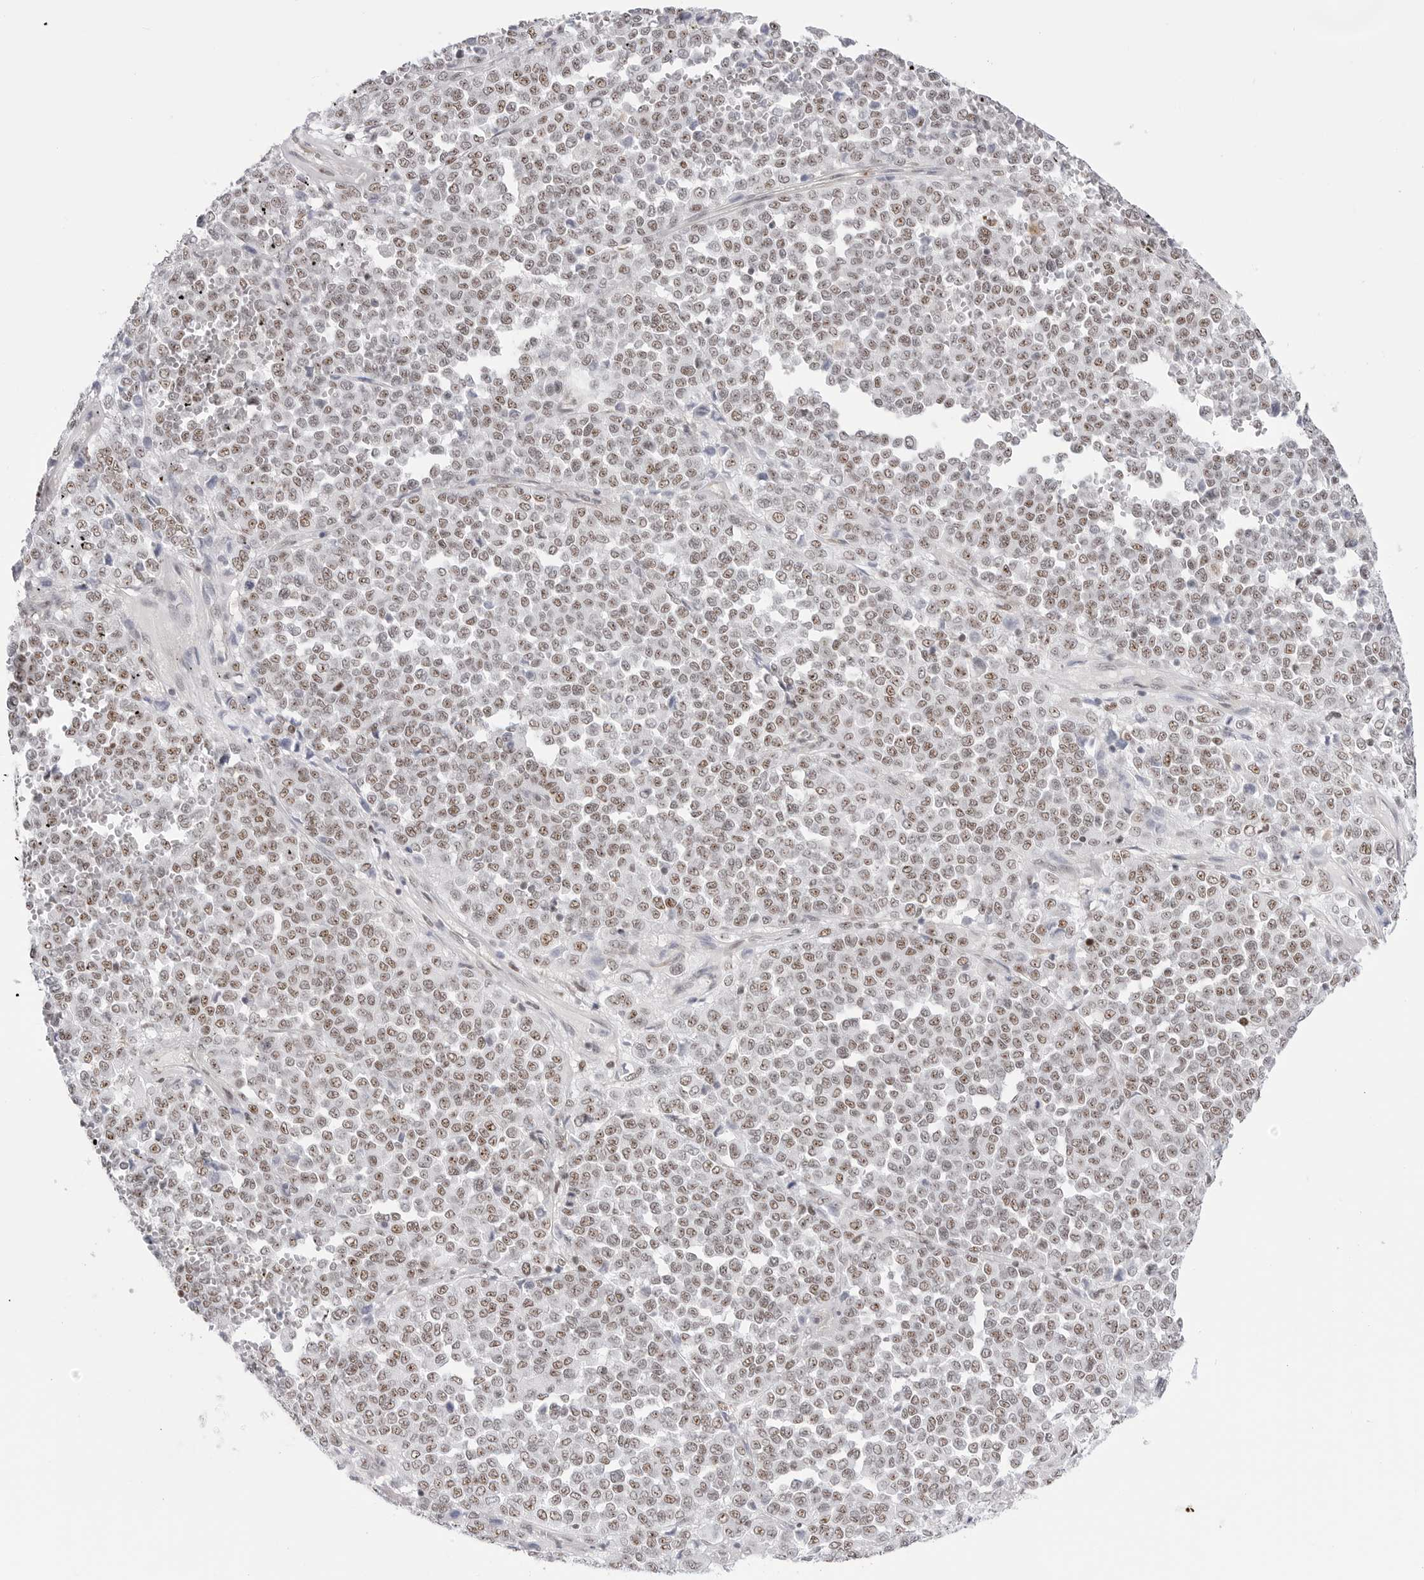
{"staining": {"intensity": "moderate", "quantity": ">75%", "location": "nuclear"}, "tissue": "melanoma", "cell_type": "Tumor cells", "image_type": "cancer", "snomed": [{"axis": "morphology", "description": "Malignant melanoma, Metastatic site"}, {"axis": "topography", "description": "Pancreas"}], "caption": "High-magnification brightfield microscopy of malignant melanoma (metastatic site) stained with DAB (brown) and counterstained with hematoxylin (blue). tumor cells exhibit moderate nuclear positivity is seen in approximately>75% of cells. Using DAB (3,3'-diaminobenzidine) (brown) and hematoxylin (blue) stains, captured at high magnification using brightfield microscopy.", "gene": "C1orf162", "patient": {"sex": "female", "age": 30}}